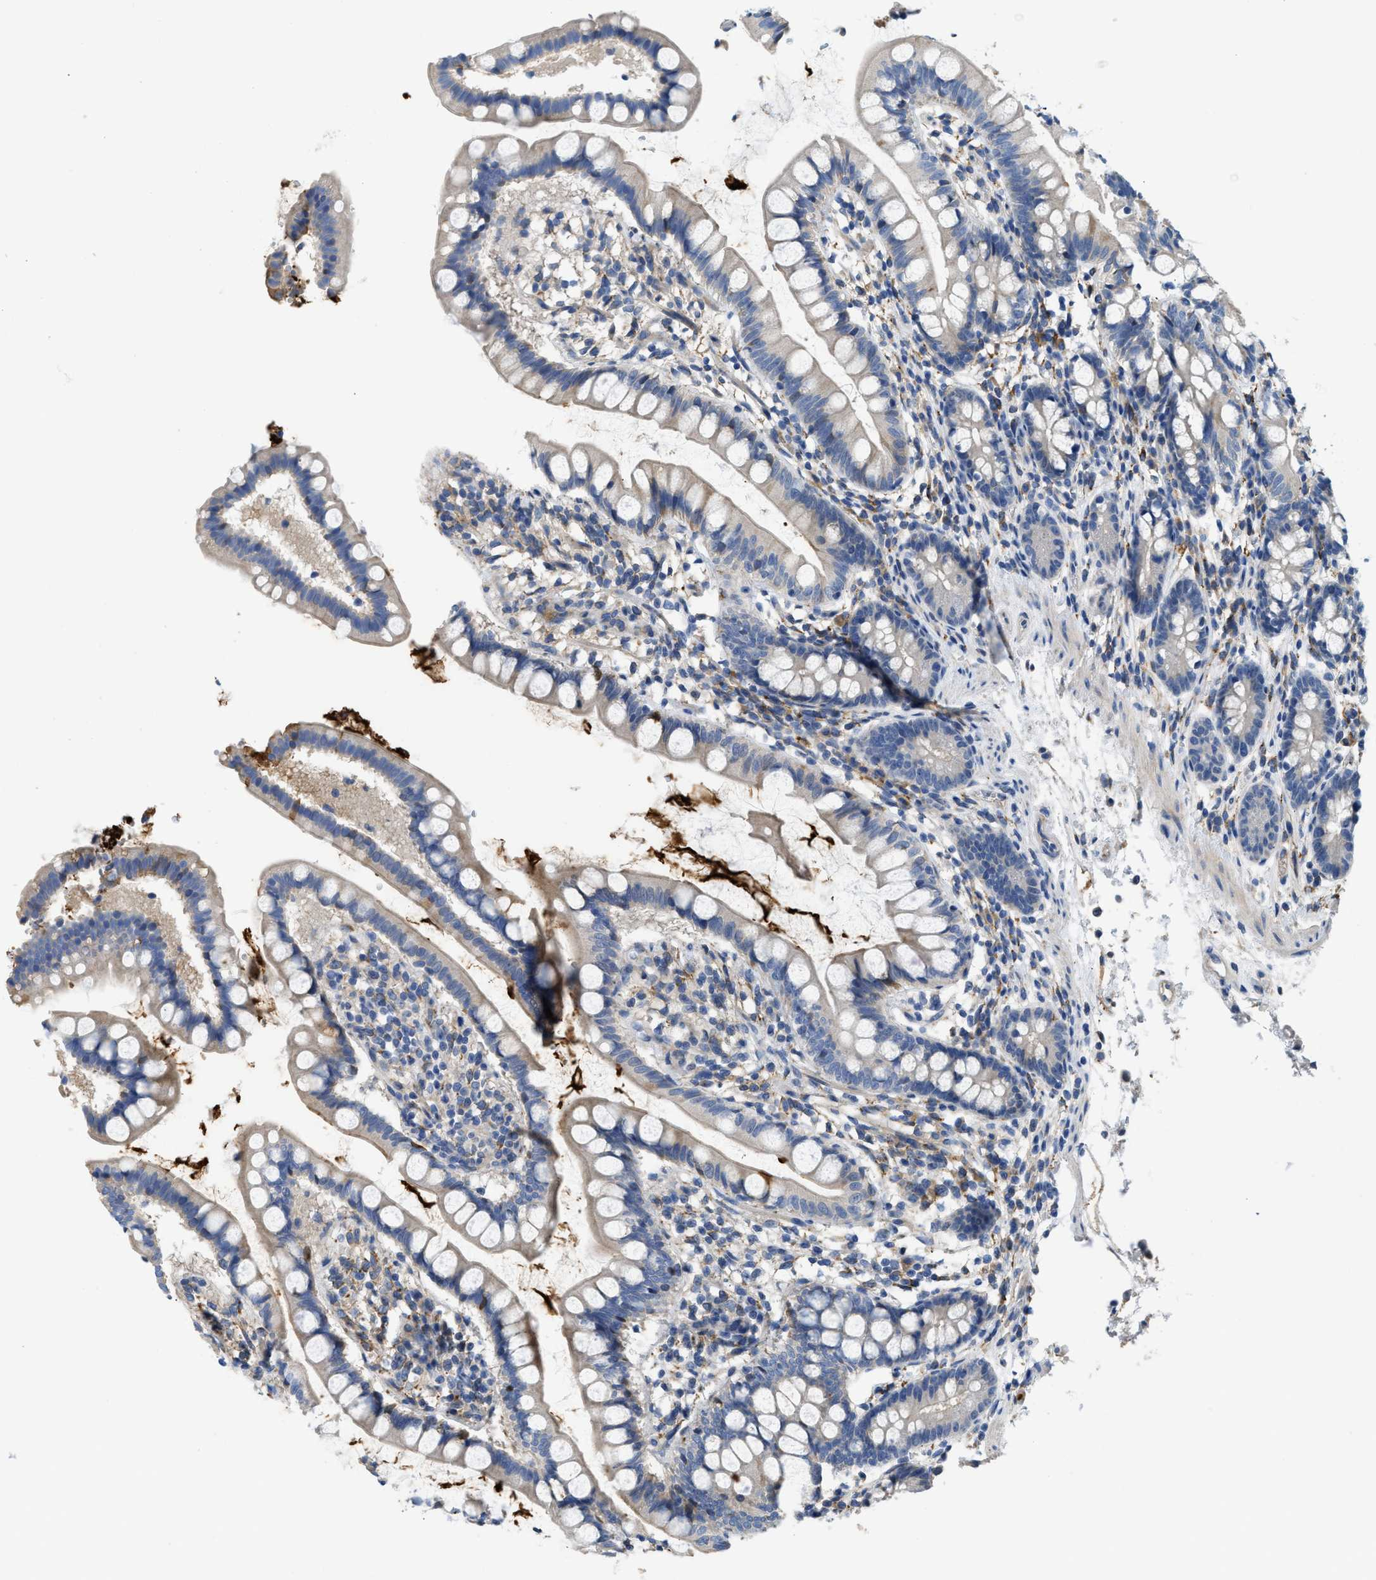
{"staining": {"intensity": "negative", "quantity": "none", "location": "none"}, "tissue": "small intestine", "cell_type": "Glandular cells", "image_type": "normal", "snomed": [{"axis": "morphology", "description": "Normal tissue, NOS"}, {"axis": "topography", "description": "Small intestine"}], "caption": "This is an immunohistochemistry histopathology image of normal small intestine. There is no staining in glandular cells.", "gene": "C1S", "patient": {"sex": "female", "age": 84}}